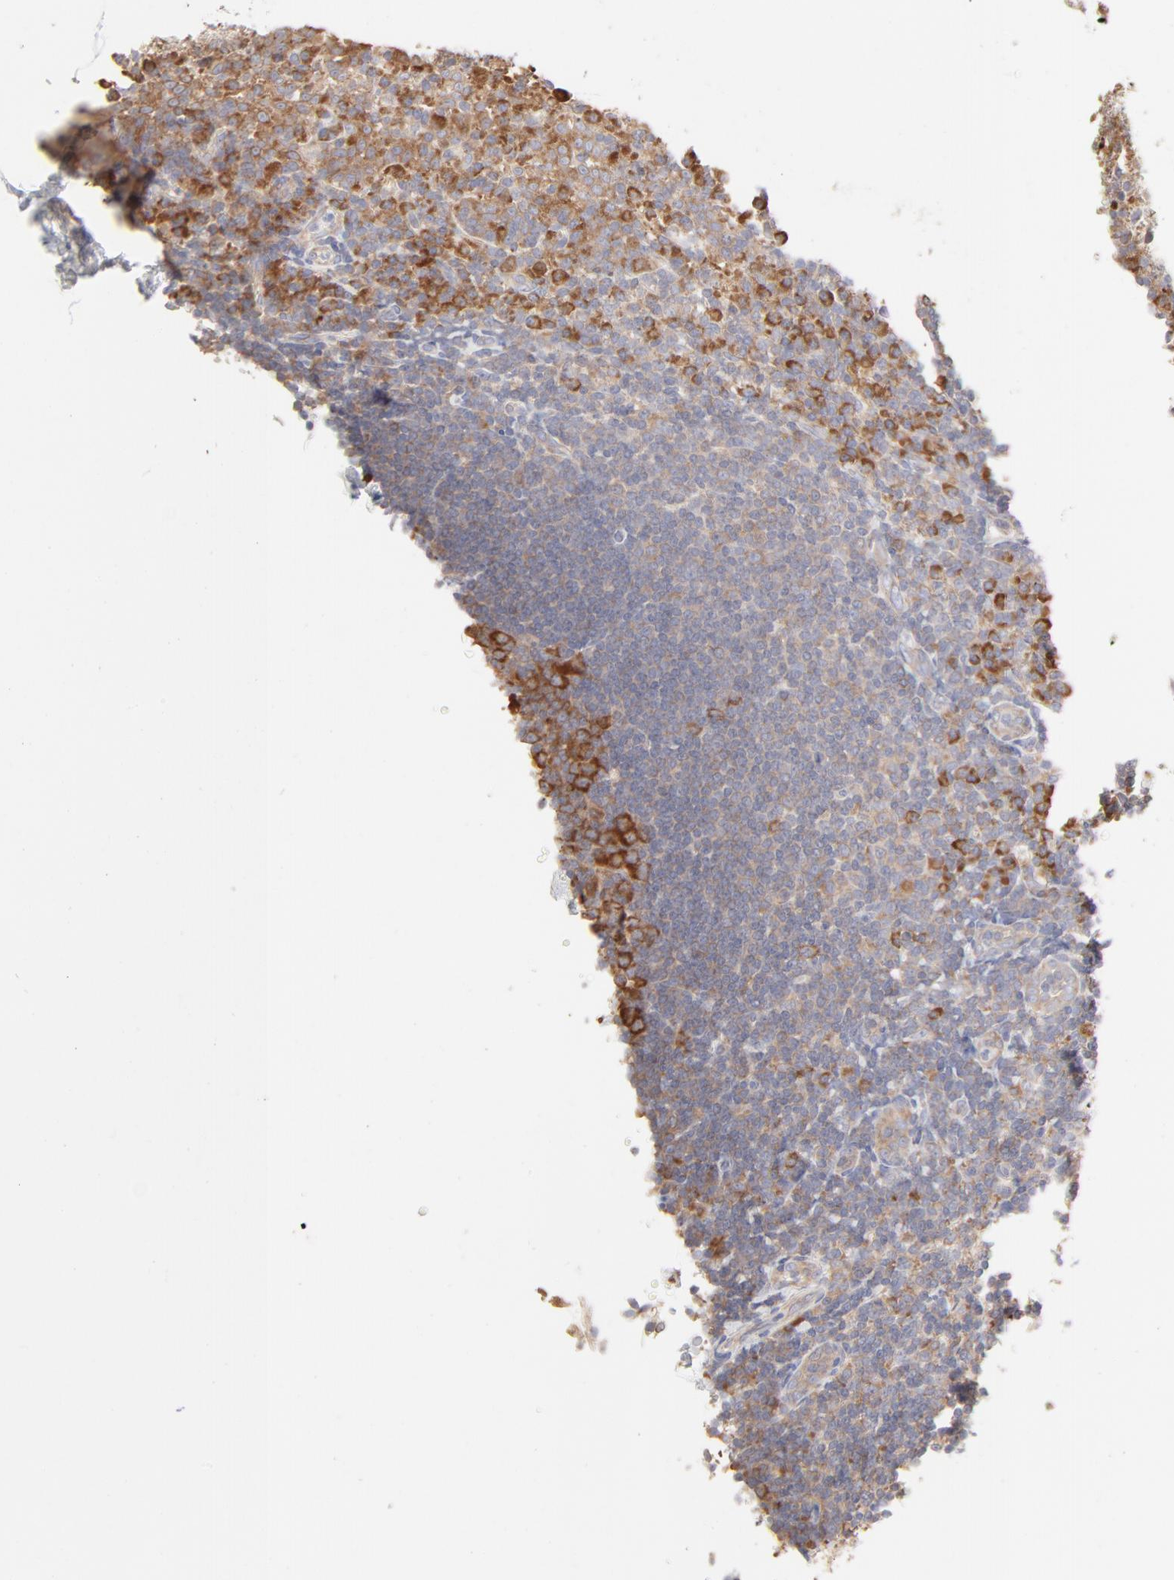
{"staining": {"intensity": "weak", "quantity": ">75%", "location": "cytoplasmic/membranous"}, "tissue": "tonsil", "cell_type": "Non-germinal center cells", "image_type": "normal", "snomed": [{"axis": "morphology", "description": "Normal tissue, NOS"}, {"axis": "topography", "description": "Tonsil"}], "caption": "Immunohistochemical staining of normal tonsil exhibits low levels of weak cytoplasmic/membranous expression in approximately >75% of non-germinal center cells.", "gene": "RPS21", "patient": {"sex": "female", "age": 40}}